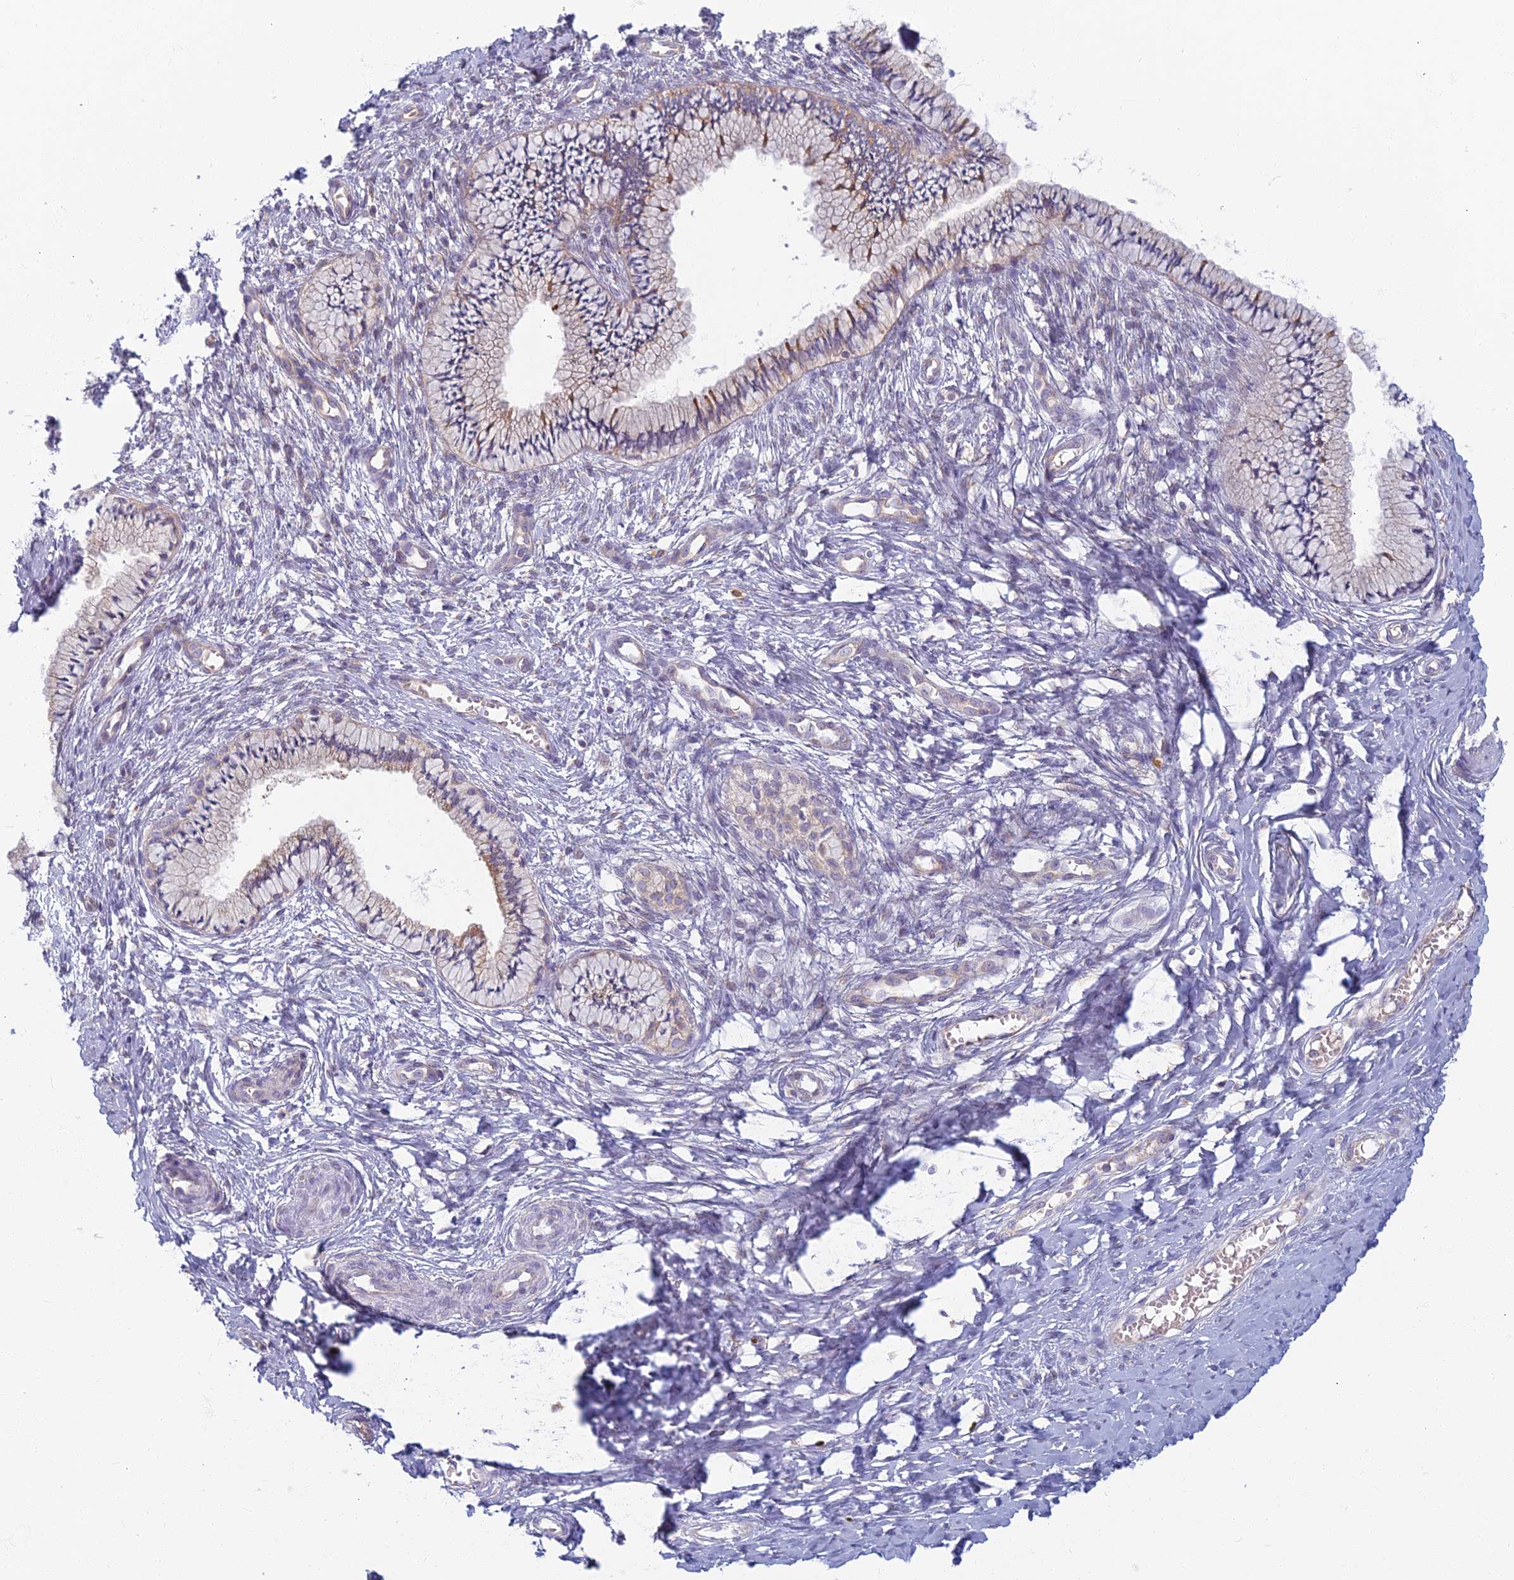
{"staining": {"intensity": "moderate", "quantity": "25%-75%", "location": "cytoplasmic/membranous"}, "tissue": "cervix", "cell_type": "Glandular cells", "image_type": "normal", "snomed": [{"axis": "morphology", "description": "Normal tissue, NOS"}, {"axis": "topography", "description": "Cervix"}], "caption": "A high-resolution micrograph shows immunohistochemistry staining of benign cervix, which displays moderate cytoplasmic/membranous staining in about 25%-75% of glandular cells.", "gene": "PROX2", "patient": {"sex": "female", "age": 36}}